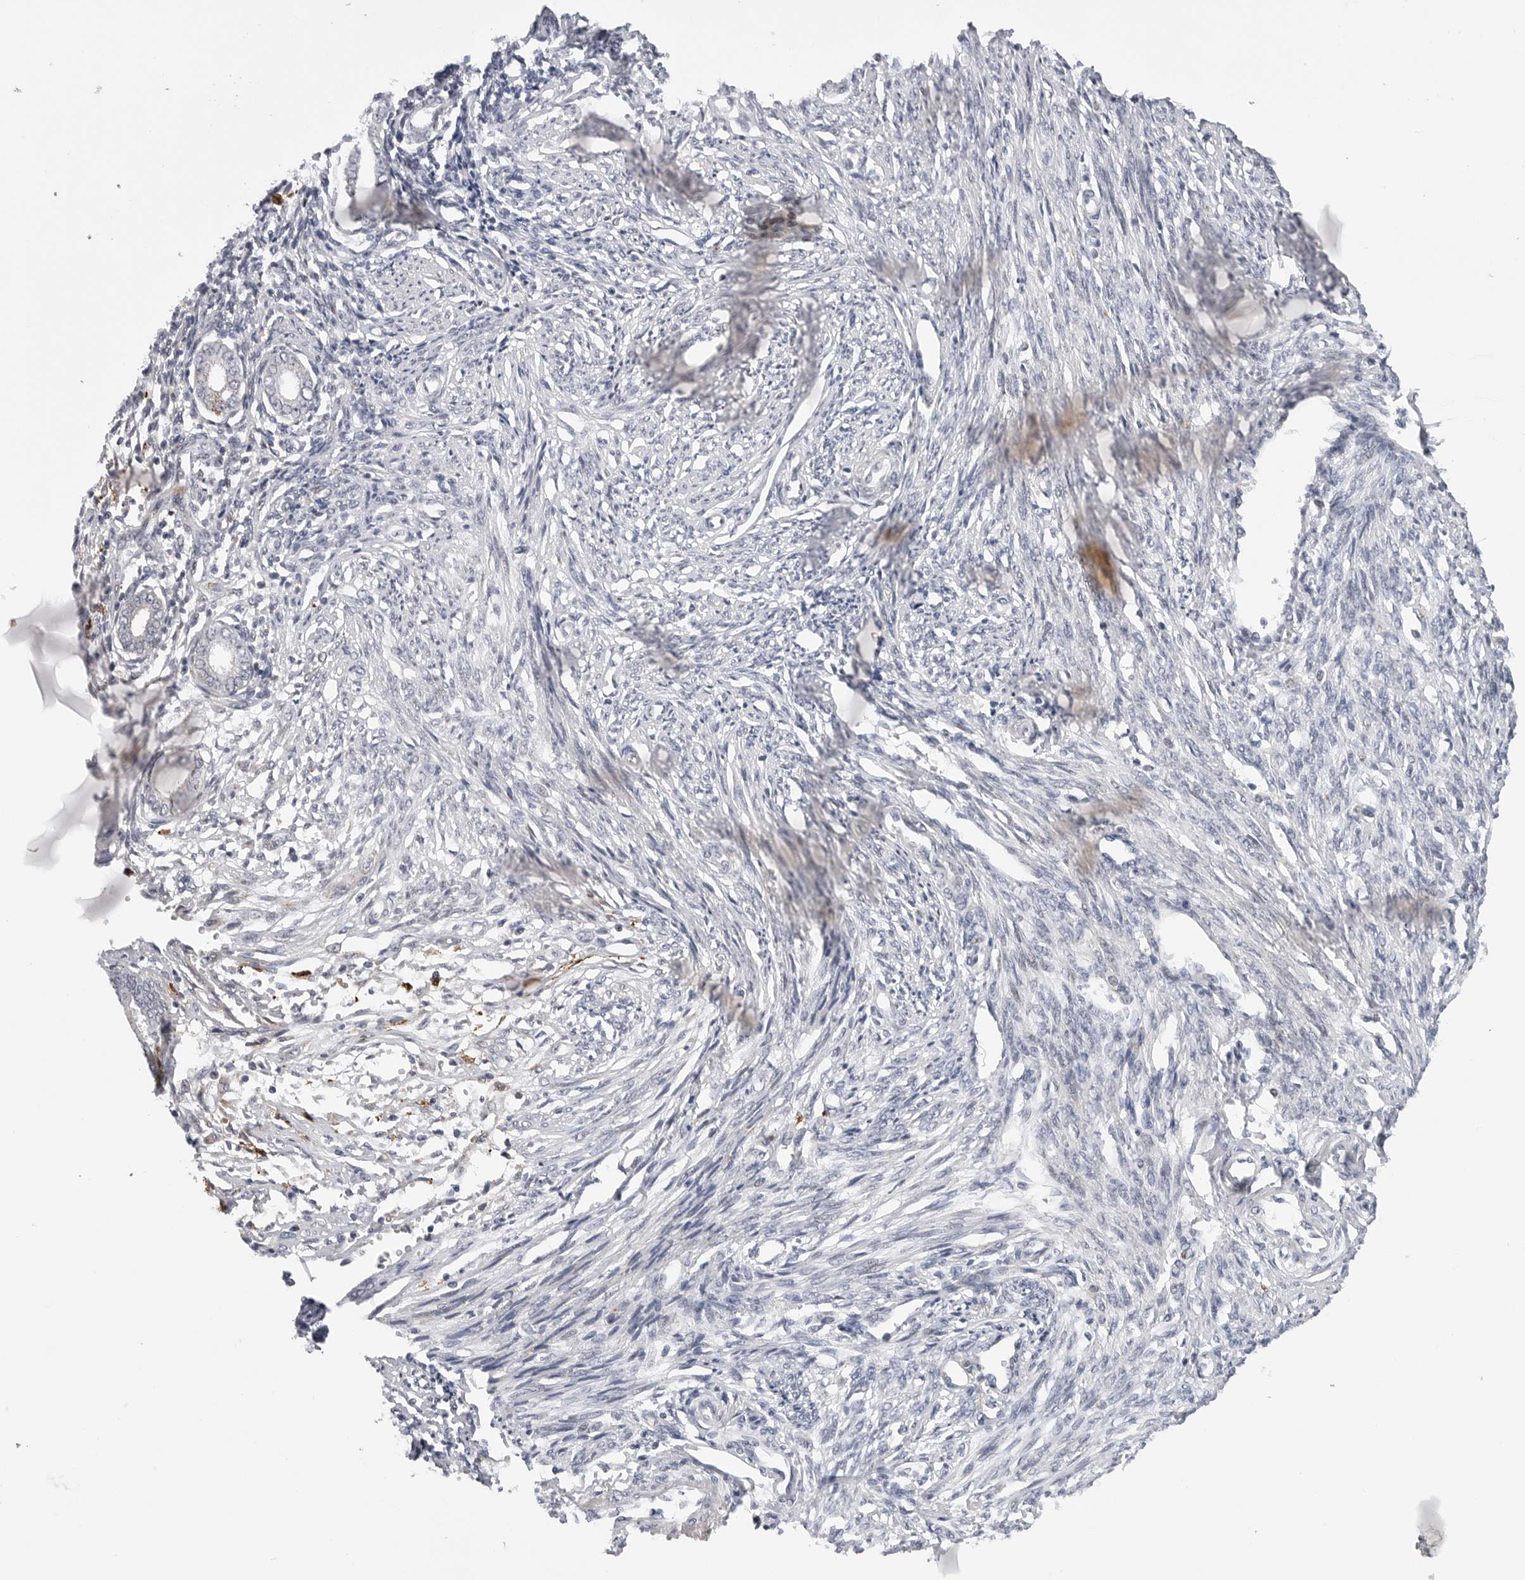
{"staining": {"intensity": "negative", "quantity": "none", "location": "none"}, "tissue": "endometrium", "cell_type": "Cells in endometrial stroma", "image_type": "normal", "snomed": [{"axis": "morphology", "description": "Normal tissue, NOS"}, {"axis": "topography", "description": "Endometrium"}], "caption": "Immunohistochemistry (IHC) image of normal endometrium: endometrium stained with DAB (3,3'-diaminobenzidine) exhibits no significant protein positivity in cells in endometrial stroma.", "gene": "CDK20", "patient": {"sex": "female", "age": 56}}